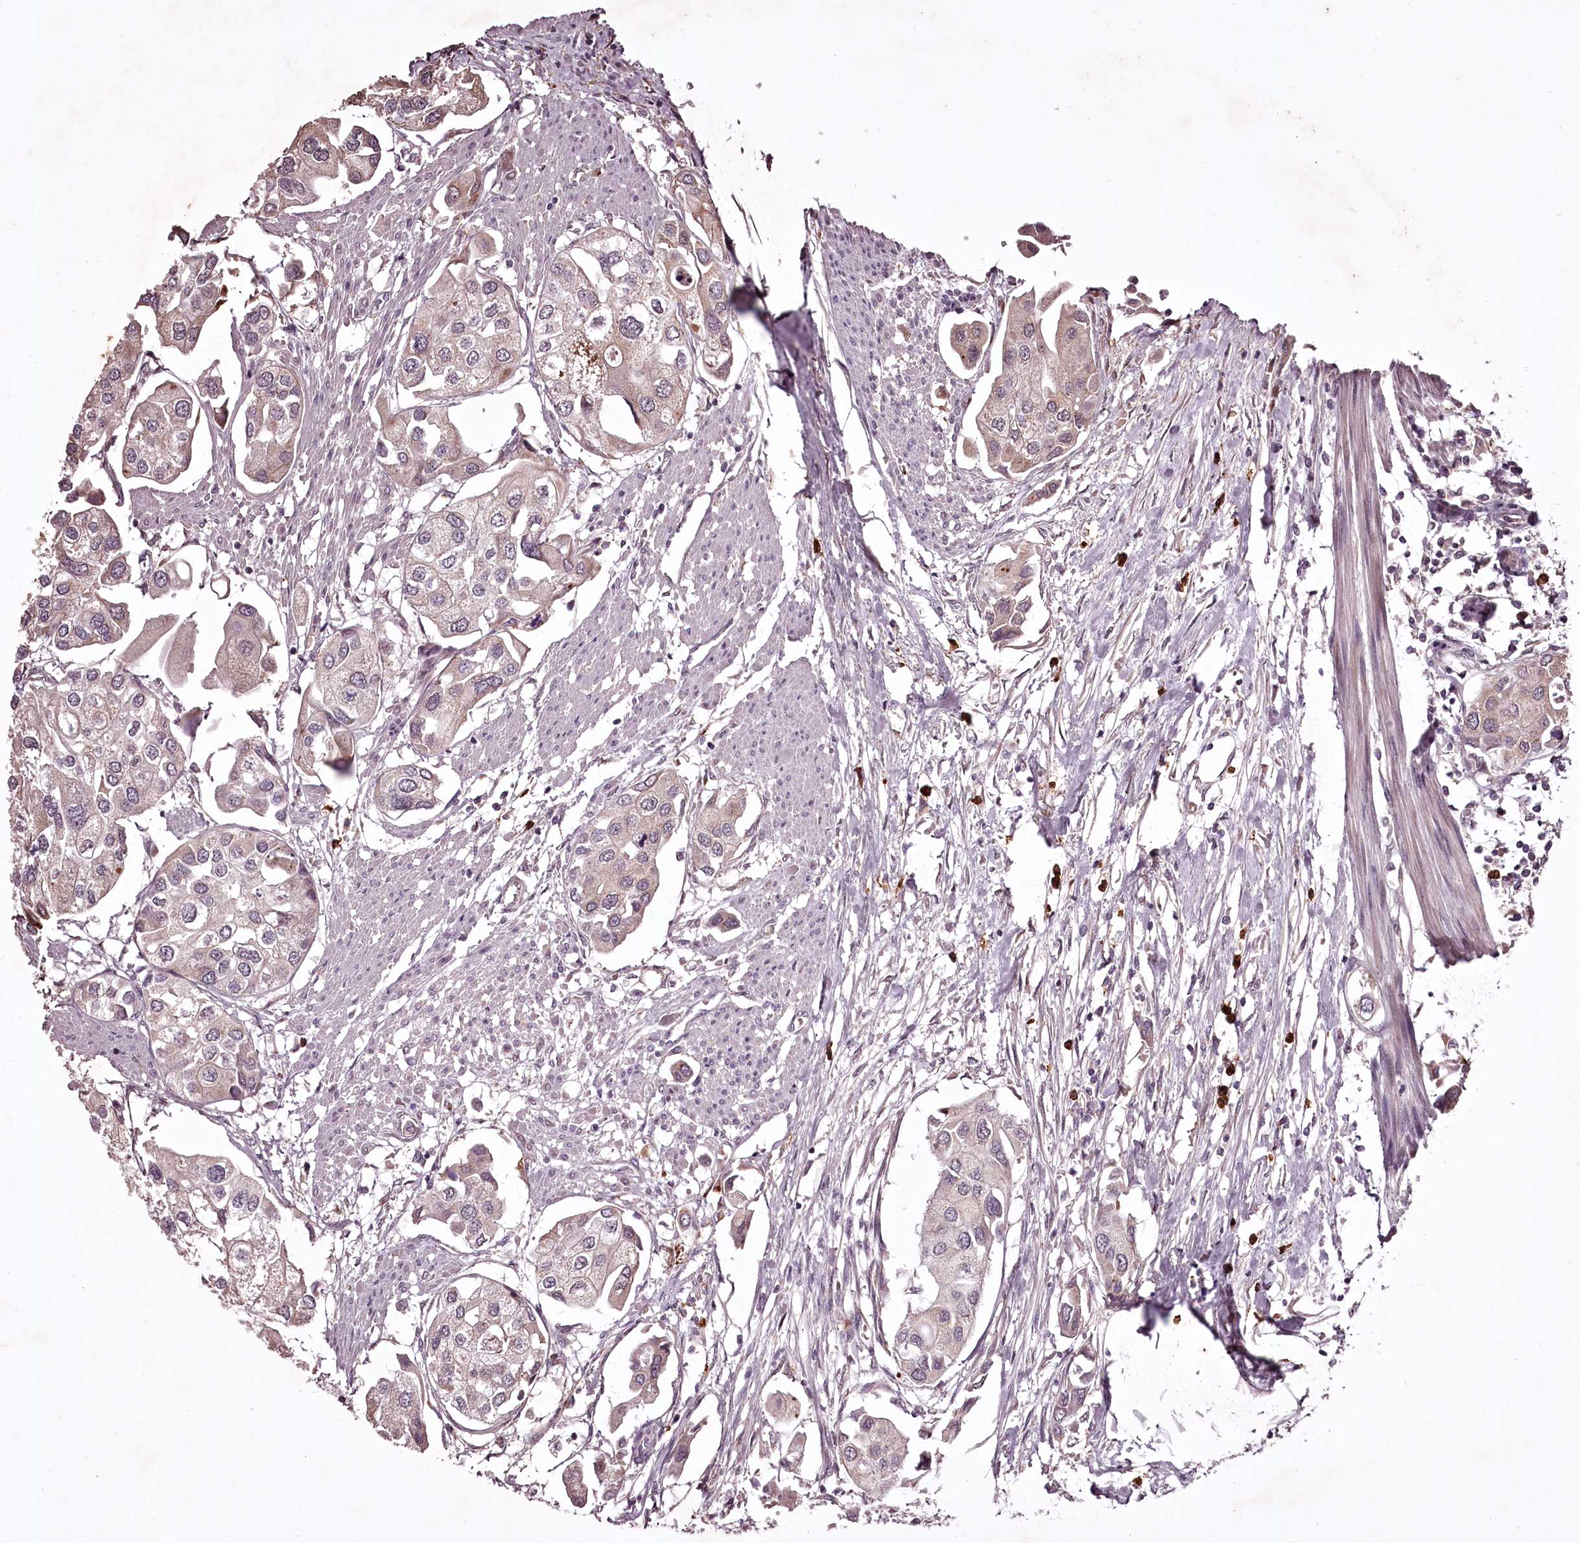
{"staining": {"intensity": "weak", "quantity": "<25%", "location": "cytoplasmic/membranous"}, "tissue": "urothelial cancer", "cell_type": "Tumor cells", "image_type": "cancer", "snomed": [{"axis": "morphology", "description": "Urothelial carcinoma, High grade"}, {"axis": "topography", "description": "Urinary bladder"}], "caption": "A micrograph of human urothelial cancer is negative for staining in tumor cells.", "gene": "ADRA1D", "patient": {"sex": "male", "age": 64}}